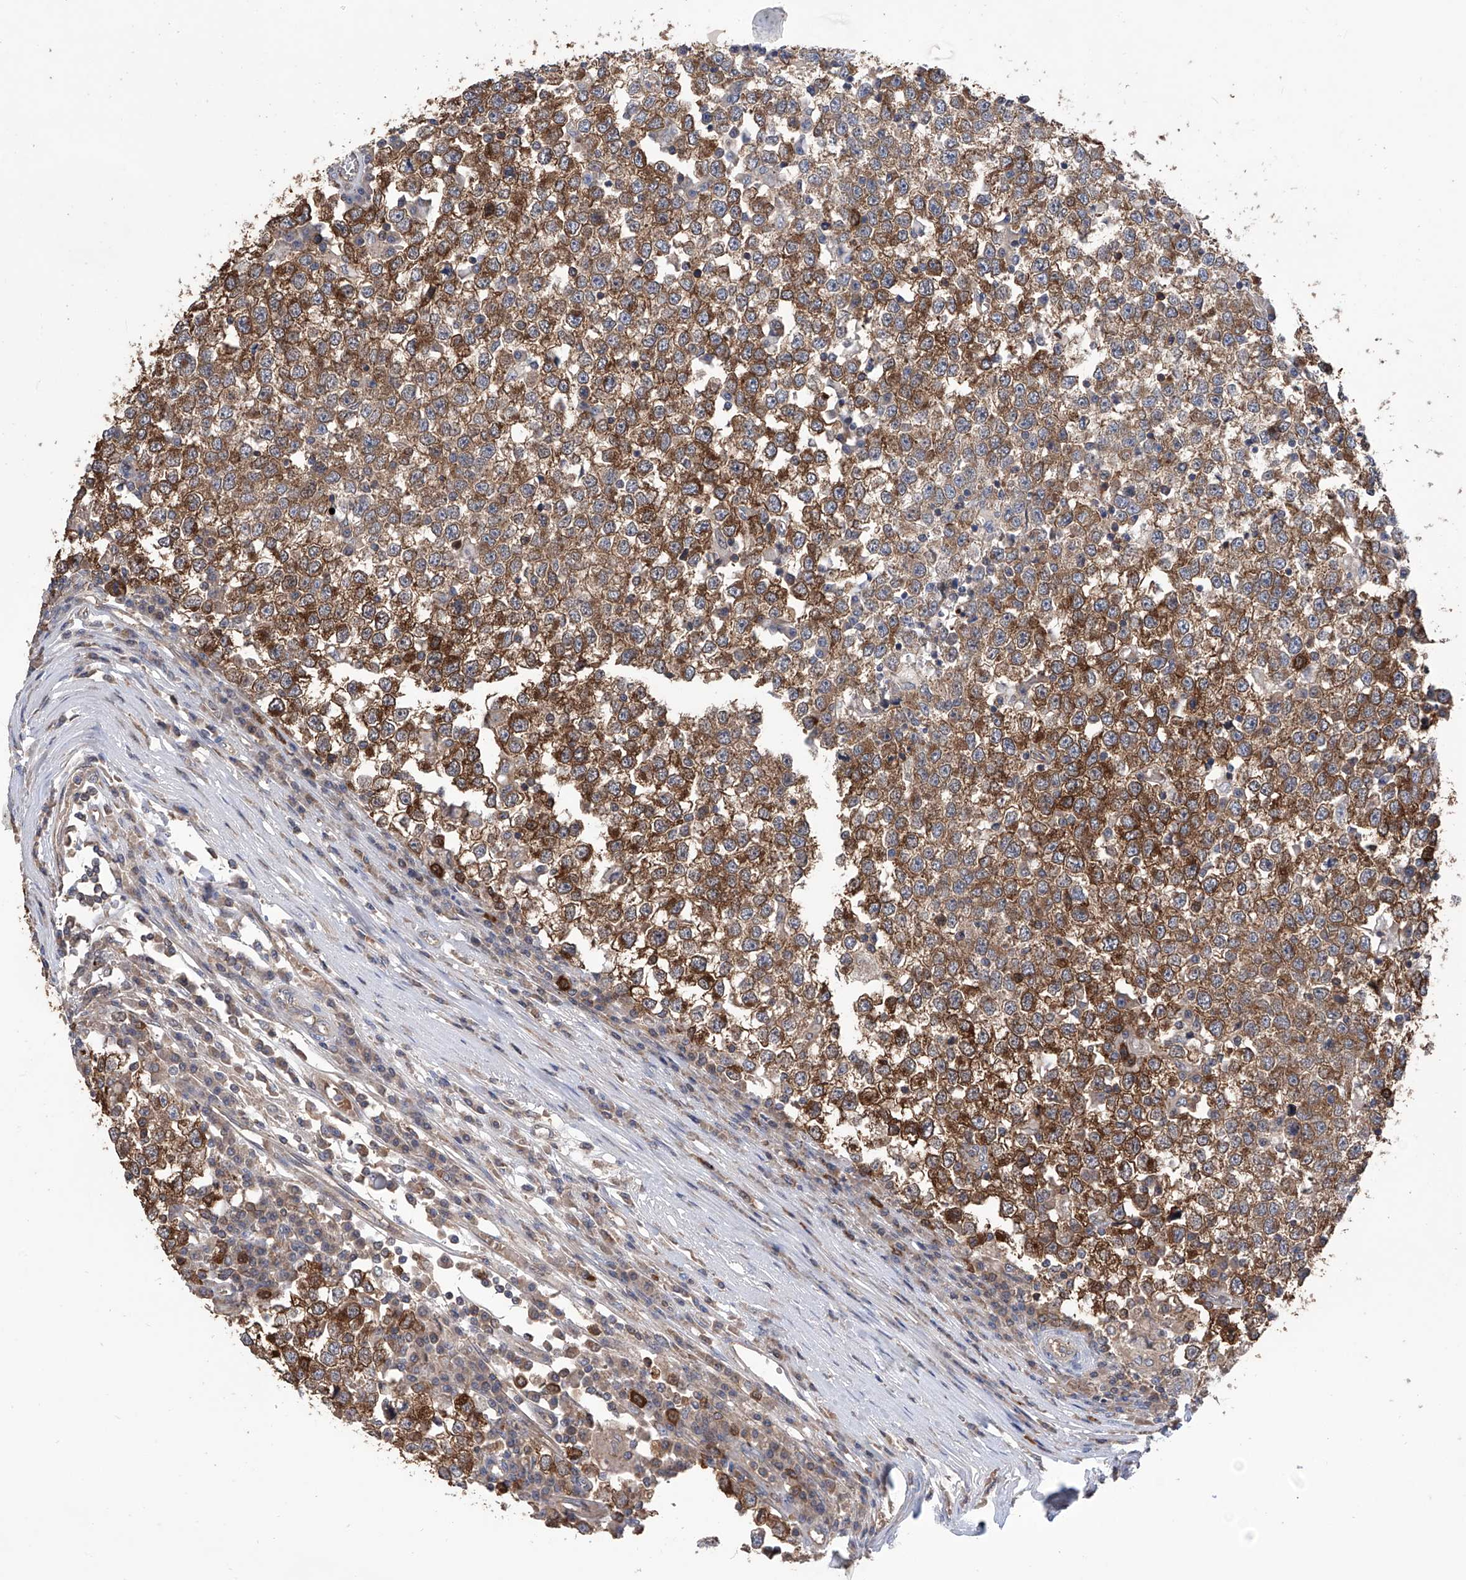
{"staining": {"intensity": "moderate", "quantity": ">75%", "location": "cytoplasmic/membranous"}, "tissue": "testis cancer", "cell_type": "Tumor cells", "image_type": "cancer", "snomed": [{"axis": "morphology", "description": "Seminoma, NOS"}, {"axis": "topography", "description": "Testis"}], "caption": "Immunohistochemical staining of testis cancer (seminoma) shows medium levels of moderate cytoplasmic/membranous protein expression in approximately >75% of tumor cells.", "gene": "NUDT17", "patient": {"sex": "male", "age": 65}}